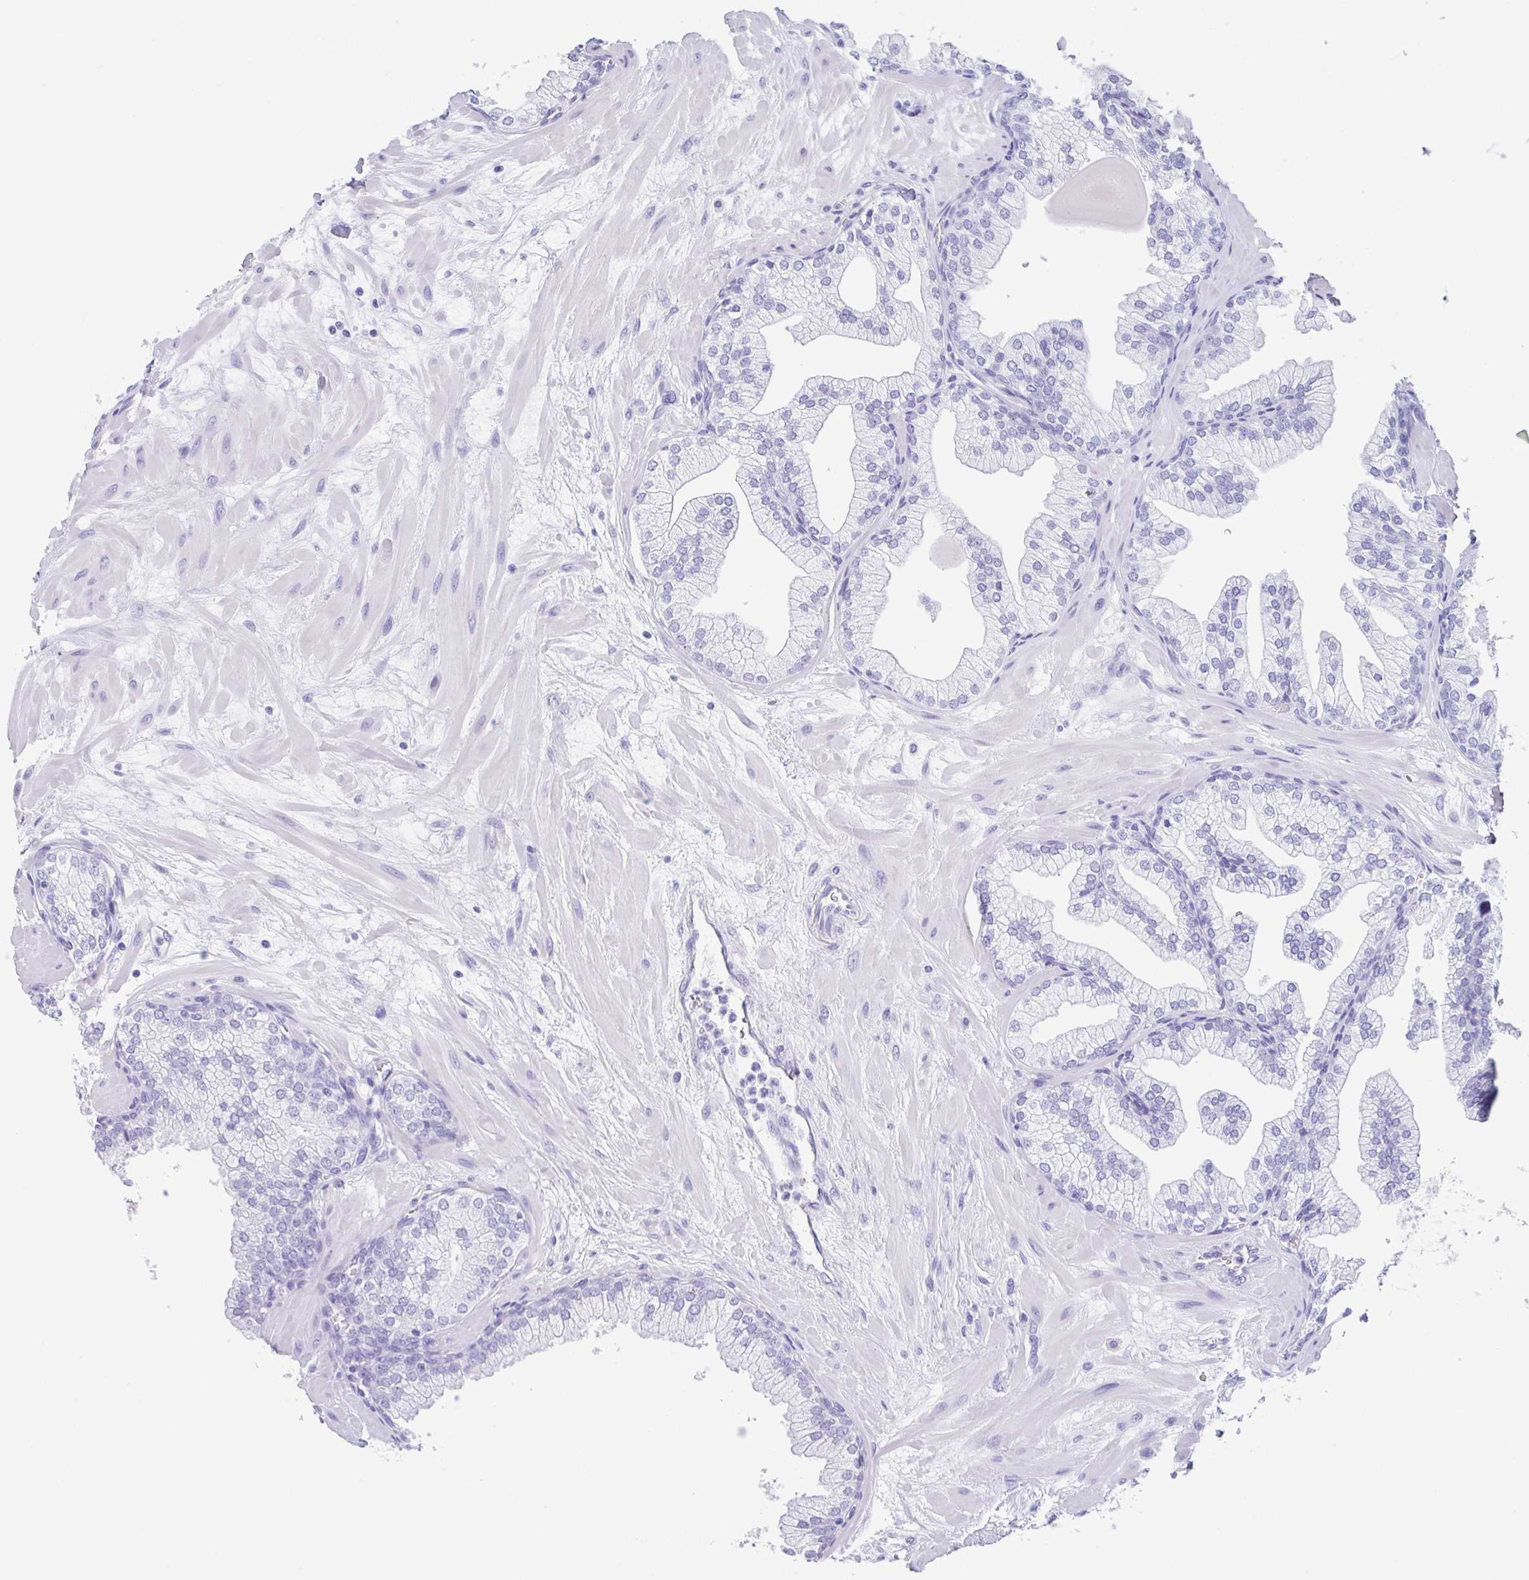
{"staining": {"intensity": "negative", "quantity": "none", "location": "none"}, "tissue": "prostate", "cell_type": "Glandular cells", "image_type": "normal", "snomed": [{"axis": "morphology", "description": "Normal tissue, NOS"}, {"axis": "topography", "description": "Prostate"}, {"axis": "topography", "description": "Peripheral nerve tissue"}], "caption": "This is a image of immunohistochemistry staining of normal prostate, which shows no expression in glandular cells.", "gene": "CPA1", "patient": {"sex": "male", "age": 61}}